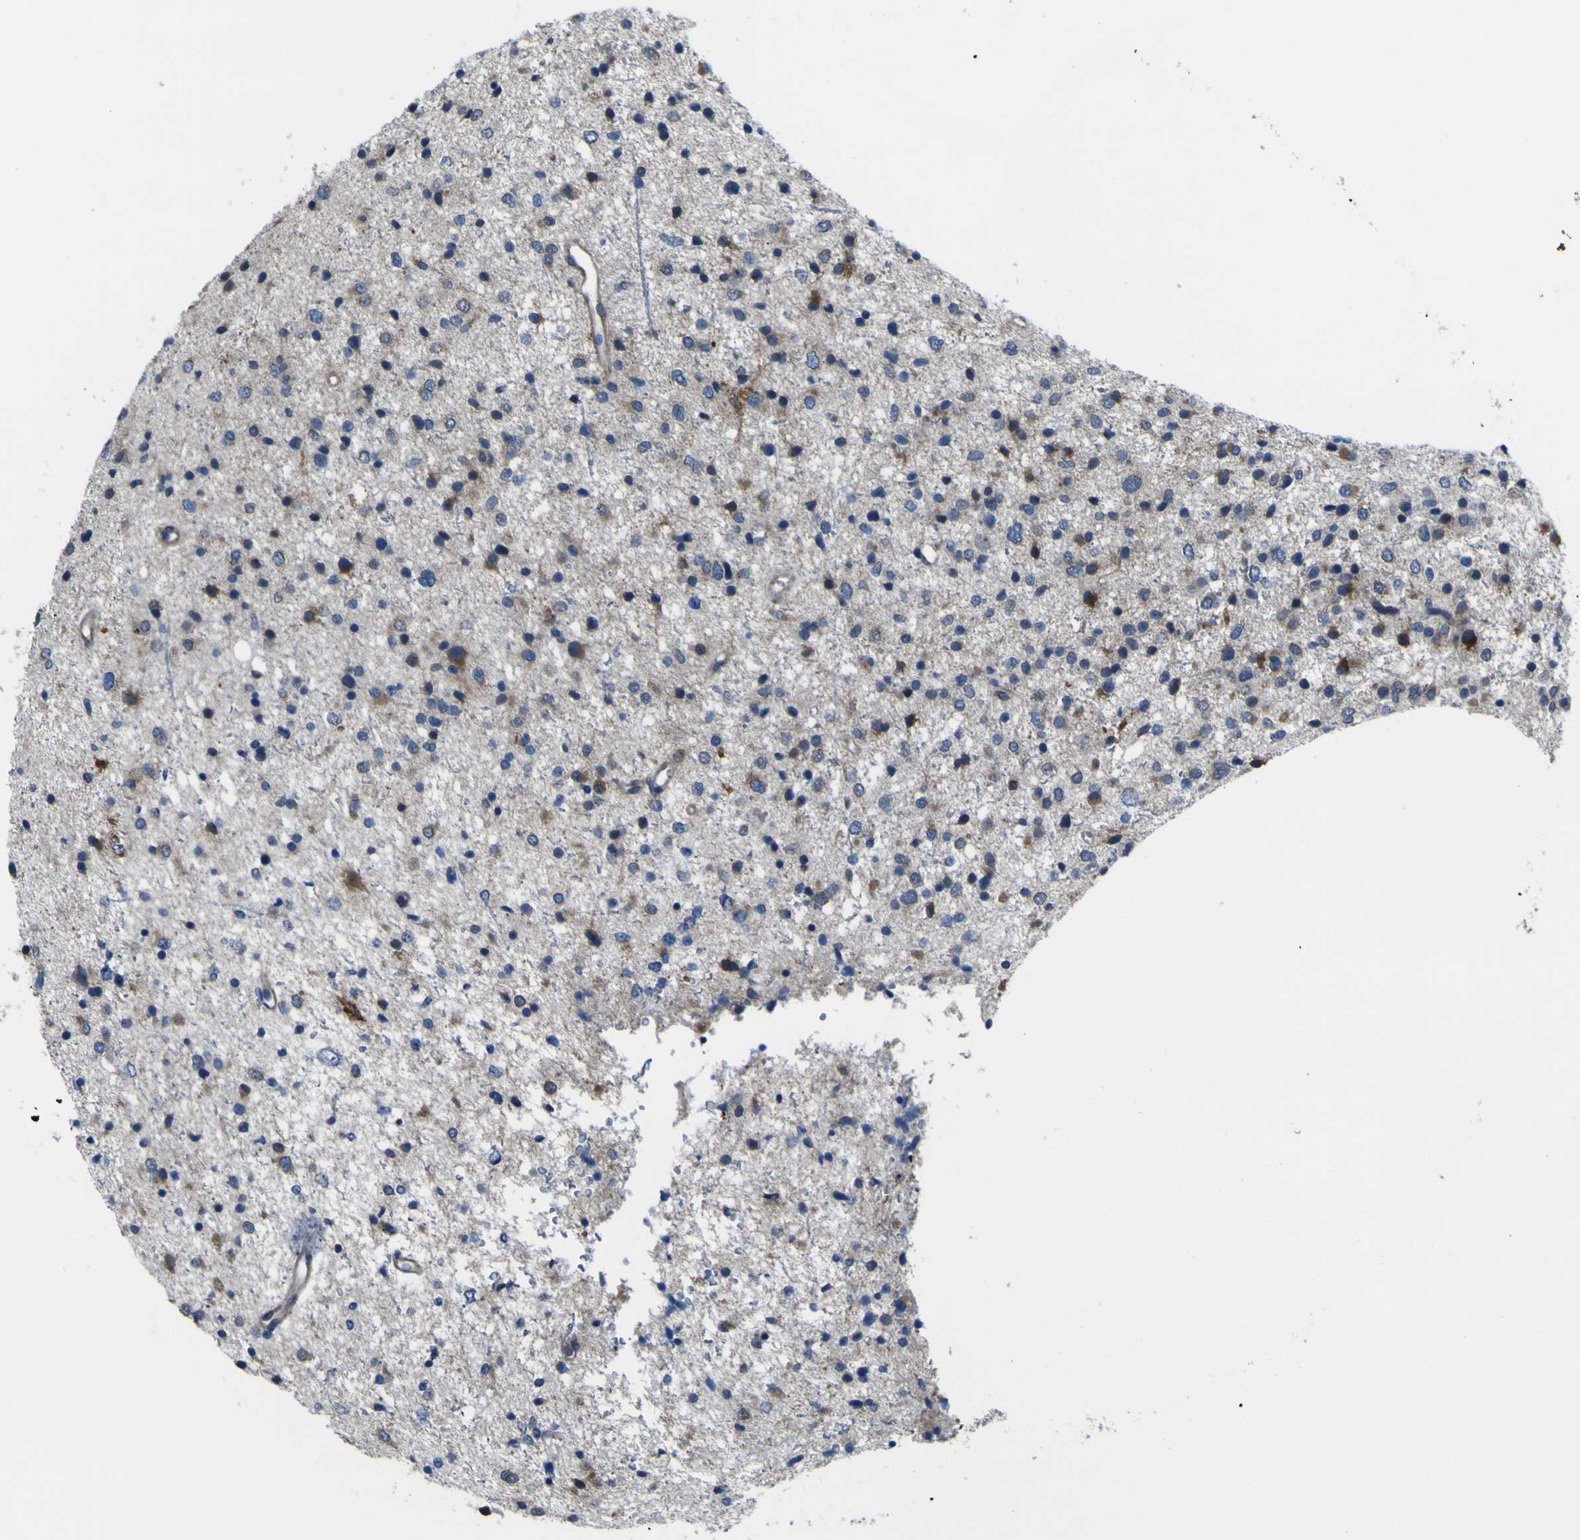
{"staining": {"intensity": "moderate", "quantity": "<25%", "location": "cytoplasmic/membranous"}, "tissue": "glioma", "cell_type": "Tumor cells", "image_type": "cancer", "snomed": [{"axis": "morphology", "description": "Glioma, malignant, Low grade"}, {"axis": "topography", "description": "Brain"}], "caption": "A brown stain labels moderate cytoplasmic/membranous staining of a protein in glioma tumor cells.", "gene": "STIM1", "patient": {"sex": "female", "age": 37}}